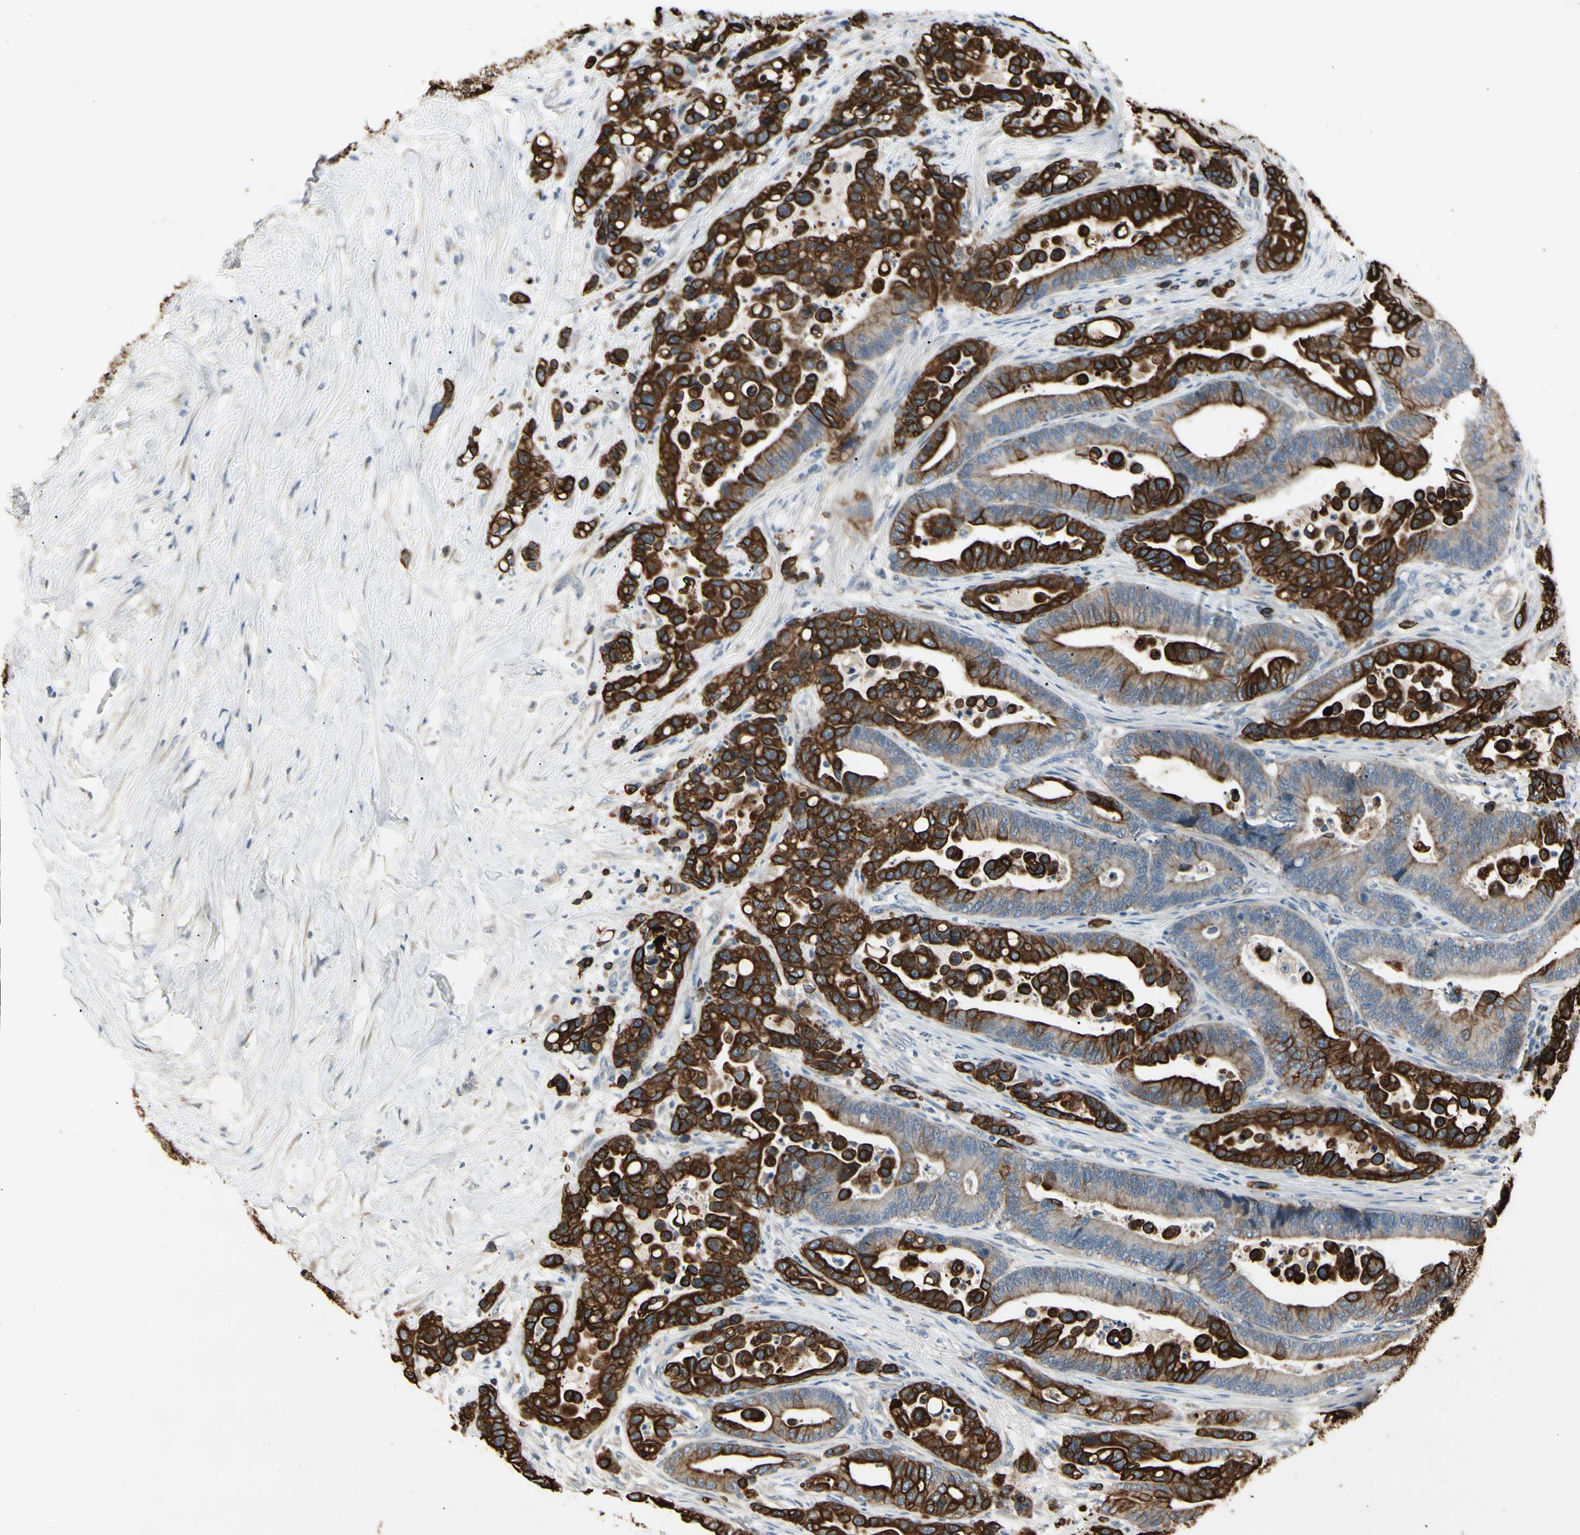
{"staining": {"intensity": "strong", "quantity": ">75%", "location": "cytoplasmic/membranous"}, "tissue": "colorectal cancer", "cell_type": "Tumor cells", "image_type": "cancer", "snomed": [{"axis": "morphology", "description": "Normal tissue, NOS"}, {"axis": "morphology", "description": "Adenocarcinoma, NOS"}, {"axis": "topography", "description": "Colon"}], "caption": "A high amount of strong cytoplasmic/membranous positivity is identified in approximately >75% of tumor cells in adenocarcinoma (colorectal) tissue. (brown staining indicates protein expression, while blue staining denotes nuclei).", "gene": "SKIL", "patient": {"sex": "male", "age": 82}}